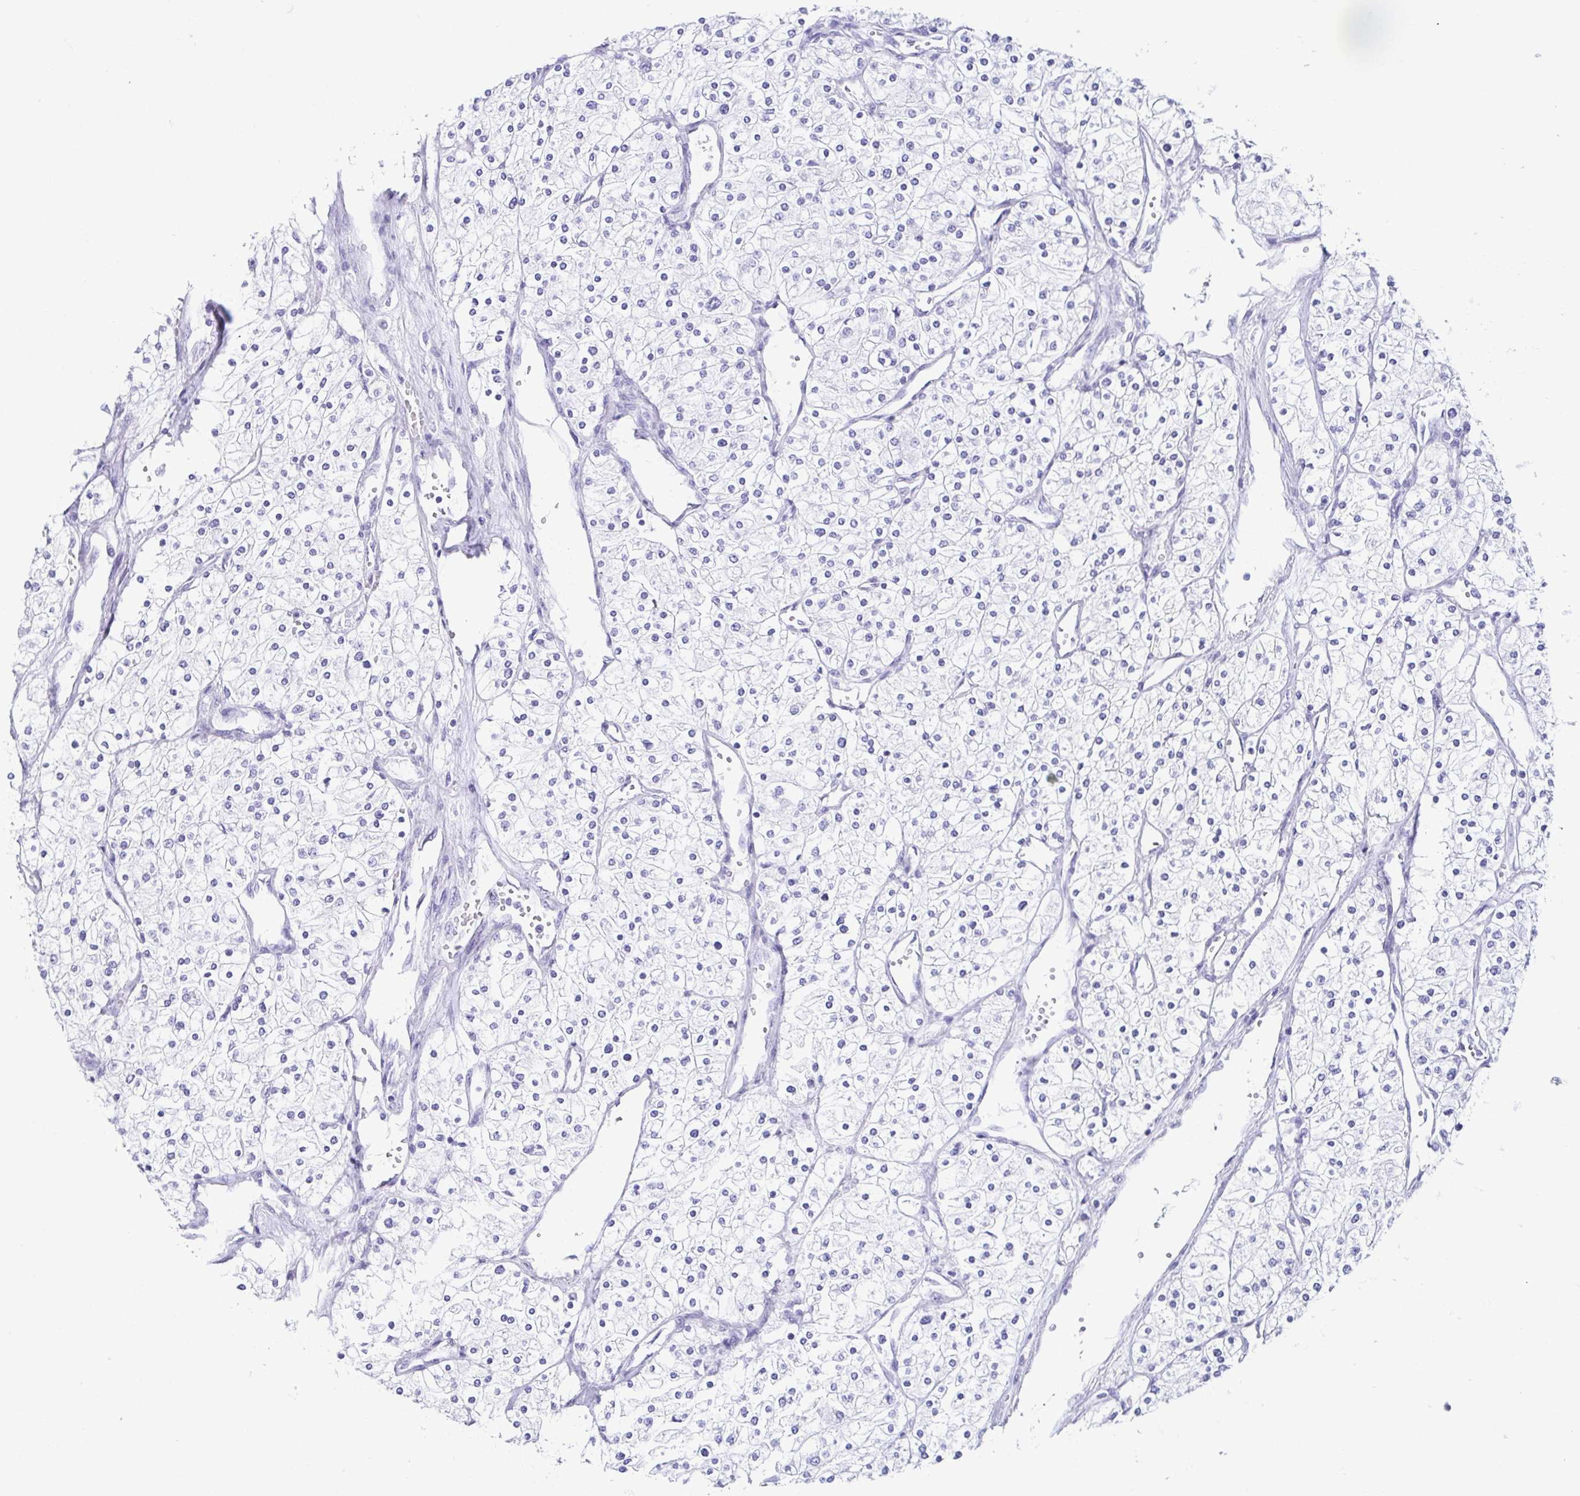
{"staining": {"intensity": "negative", "quantity": "none", "location": "none"}, "tissue": "renal cancer", "cell_type": "Tumor cells", "image_type": "cancer", "snomed": [{"axis": "morphology", "description": "Adenocarcinoma, NOS"}, {"axis": "topography", "description": "Kidney"}], "caption": "Tumor cells are negative for brown protein staining in renal cancer (adenocarcinoma).", "gene": "CD164L2", "patient": {"sex": "male", "age": 80}}